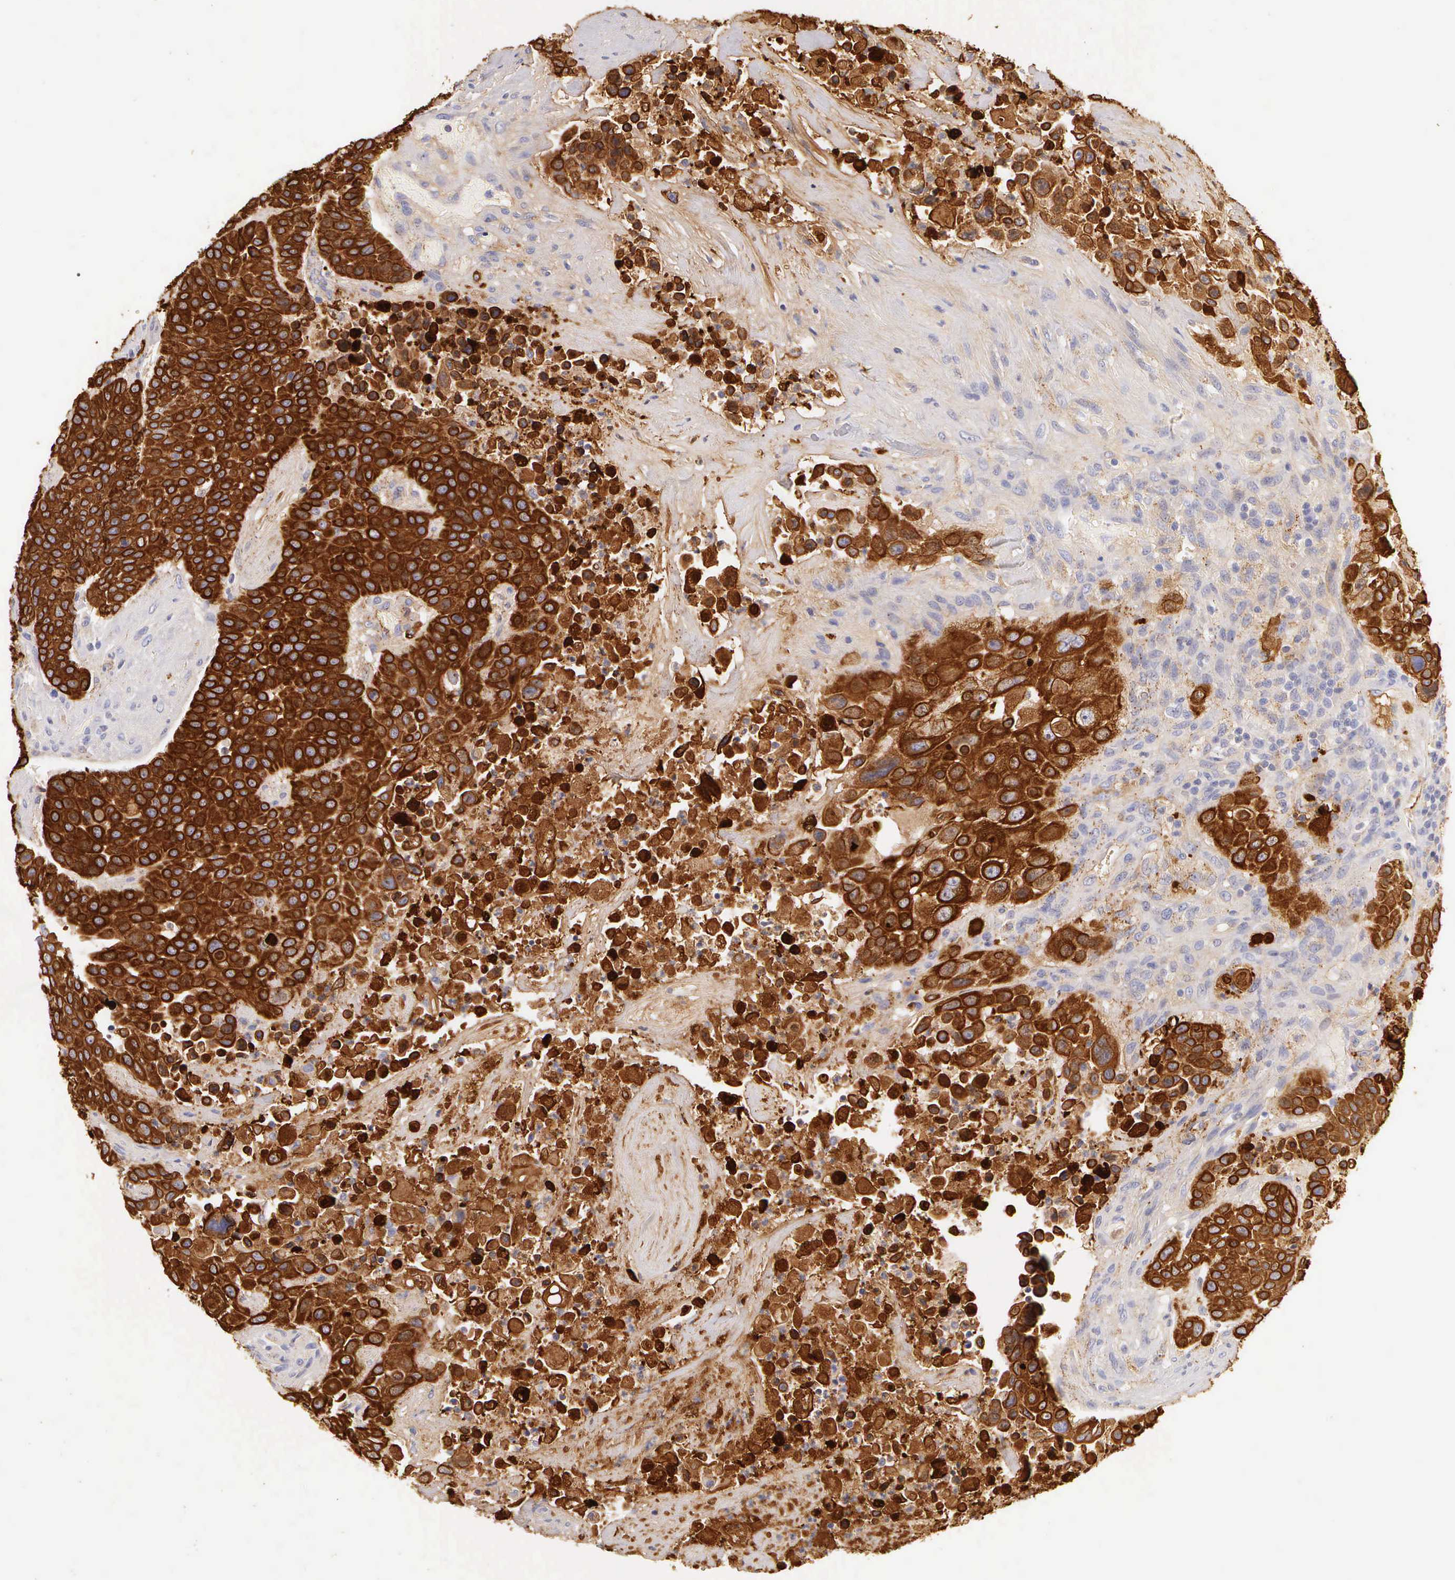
{"staining": {"intensity": "strong", "quantity": ">75%", "location": "cytoplasmic/membranous,nuclear"}, "tissue": "urothelial cancer", "cell_type": "Tumor cells", "image_type": "cancer", "snomed": [{"axis": "morphology", "description": "Urothelial carcinoma, High grade"}, {"axis": "topography", "description": "Urinary bladder"}], "caption": "Brown immunohistochemical staining in urothelial cancer exhibits strong cytoplasmic/membranous and nuclear expression in about >75% of tumor cells.", "gene": "KRT17", "patient": {"sex": "male", "age": 74}}